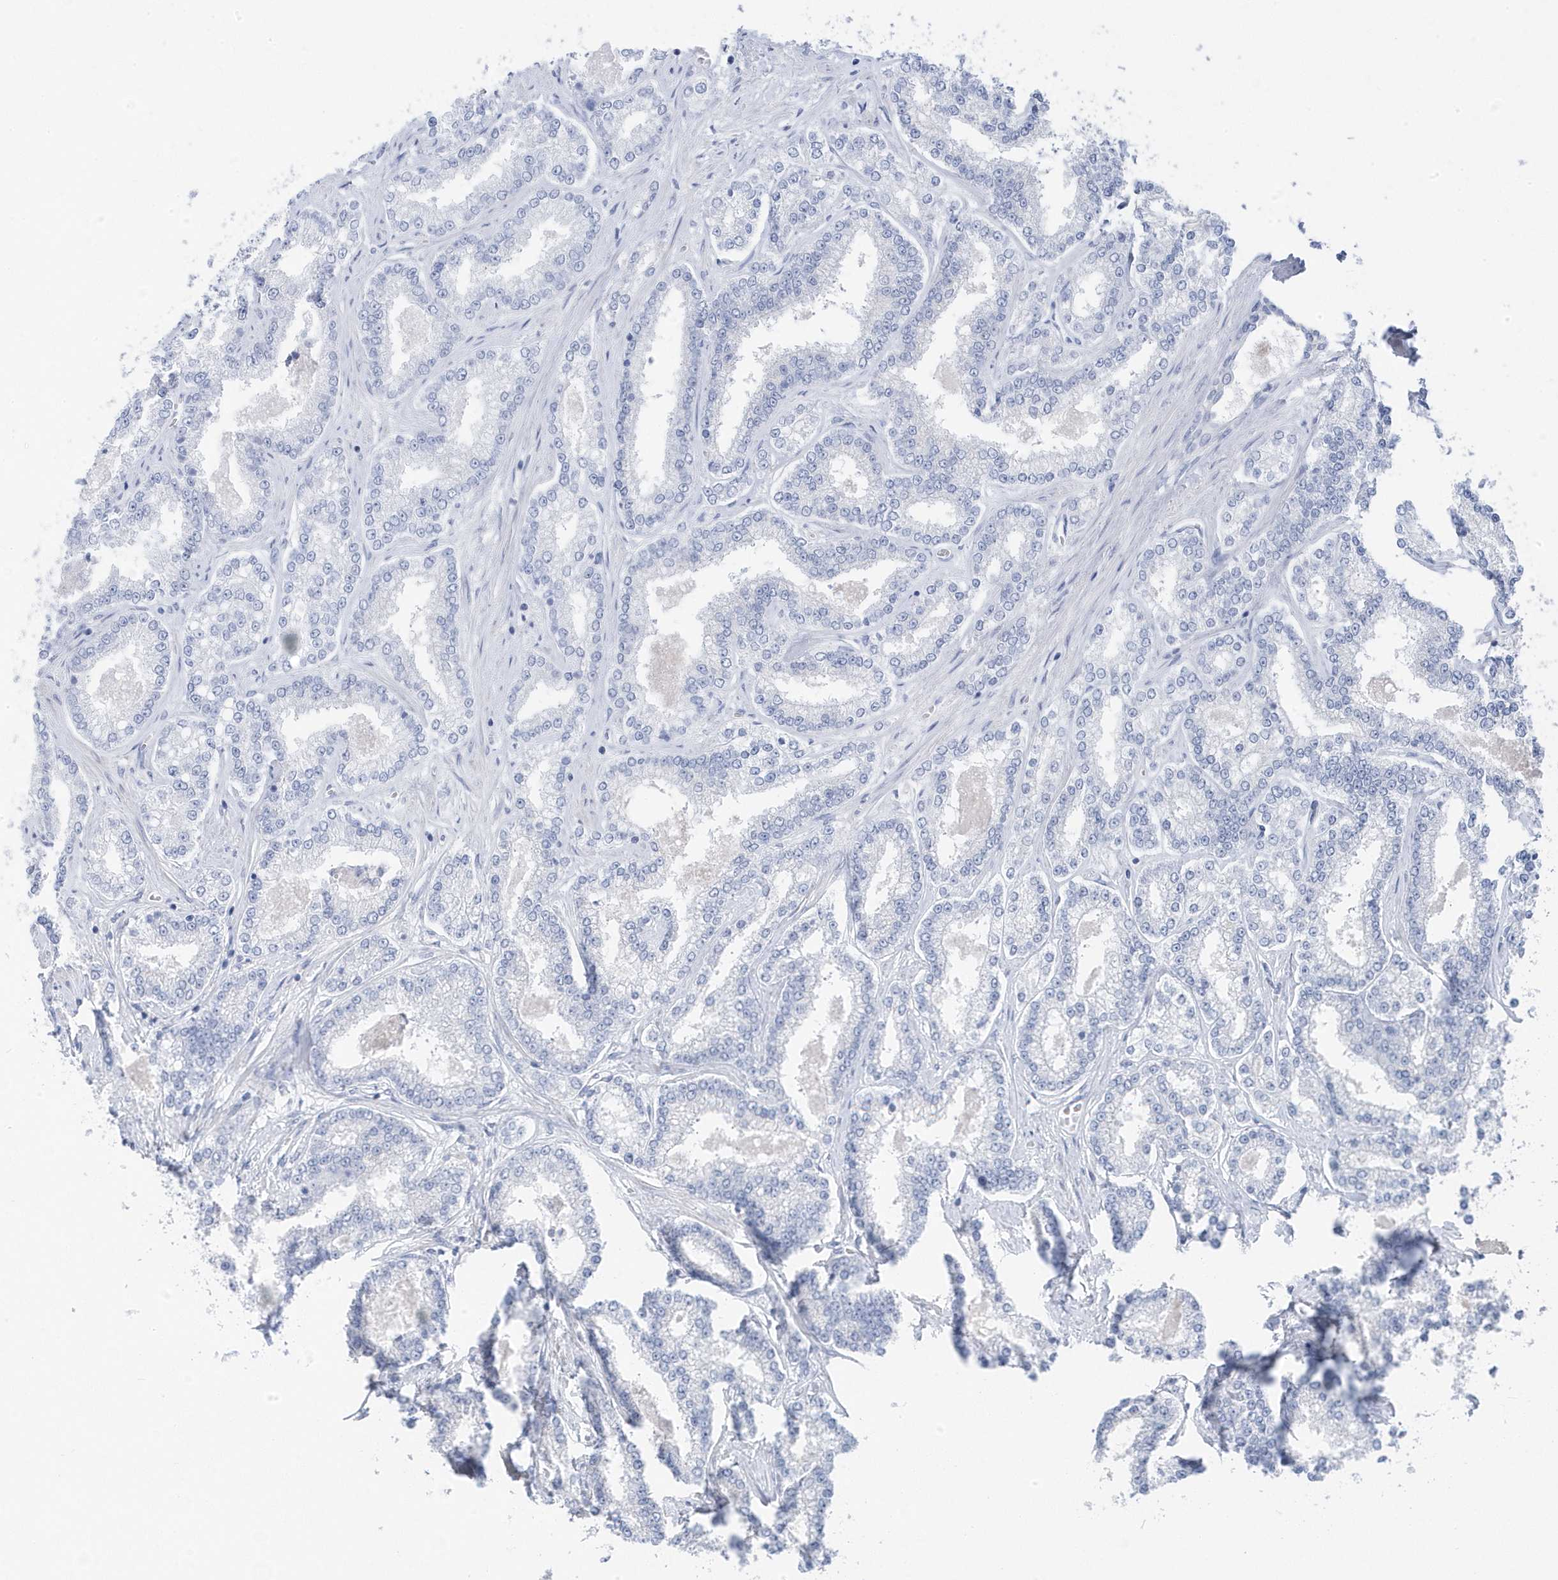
{"staining": {"intensity": "negative", "quantity": "none", "location": "none"}, "tissue": "prostate cancer", "cell_type": "Tumor cells", "image_type": "cancer", "snomed": [{"axis": "morphology", "description": "Normal tissue, NOS"}, {"axis": "morphology", "description": "Adenocarcinoma, High grade"}, {"axis": "topography", "description": "Prostate"}], "caption": "DAB immunohistochemical staining of prostate cancer (high-grade adenocarcinoma) demonstrates no significant expression in tumor cells.", "gene": "ANAPC1", "patient": {"sex": "male", "age": 83}}